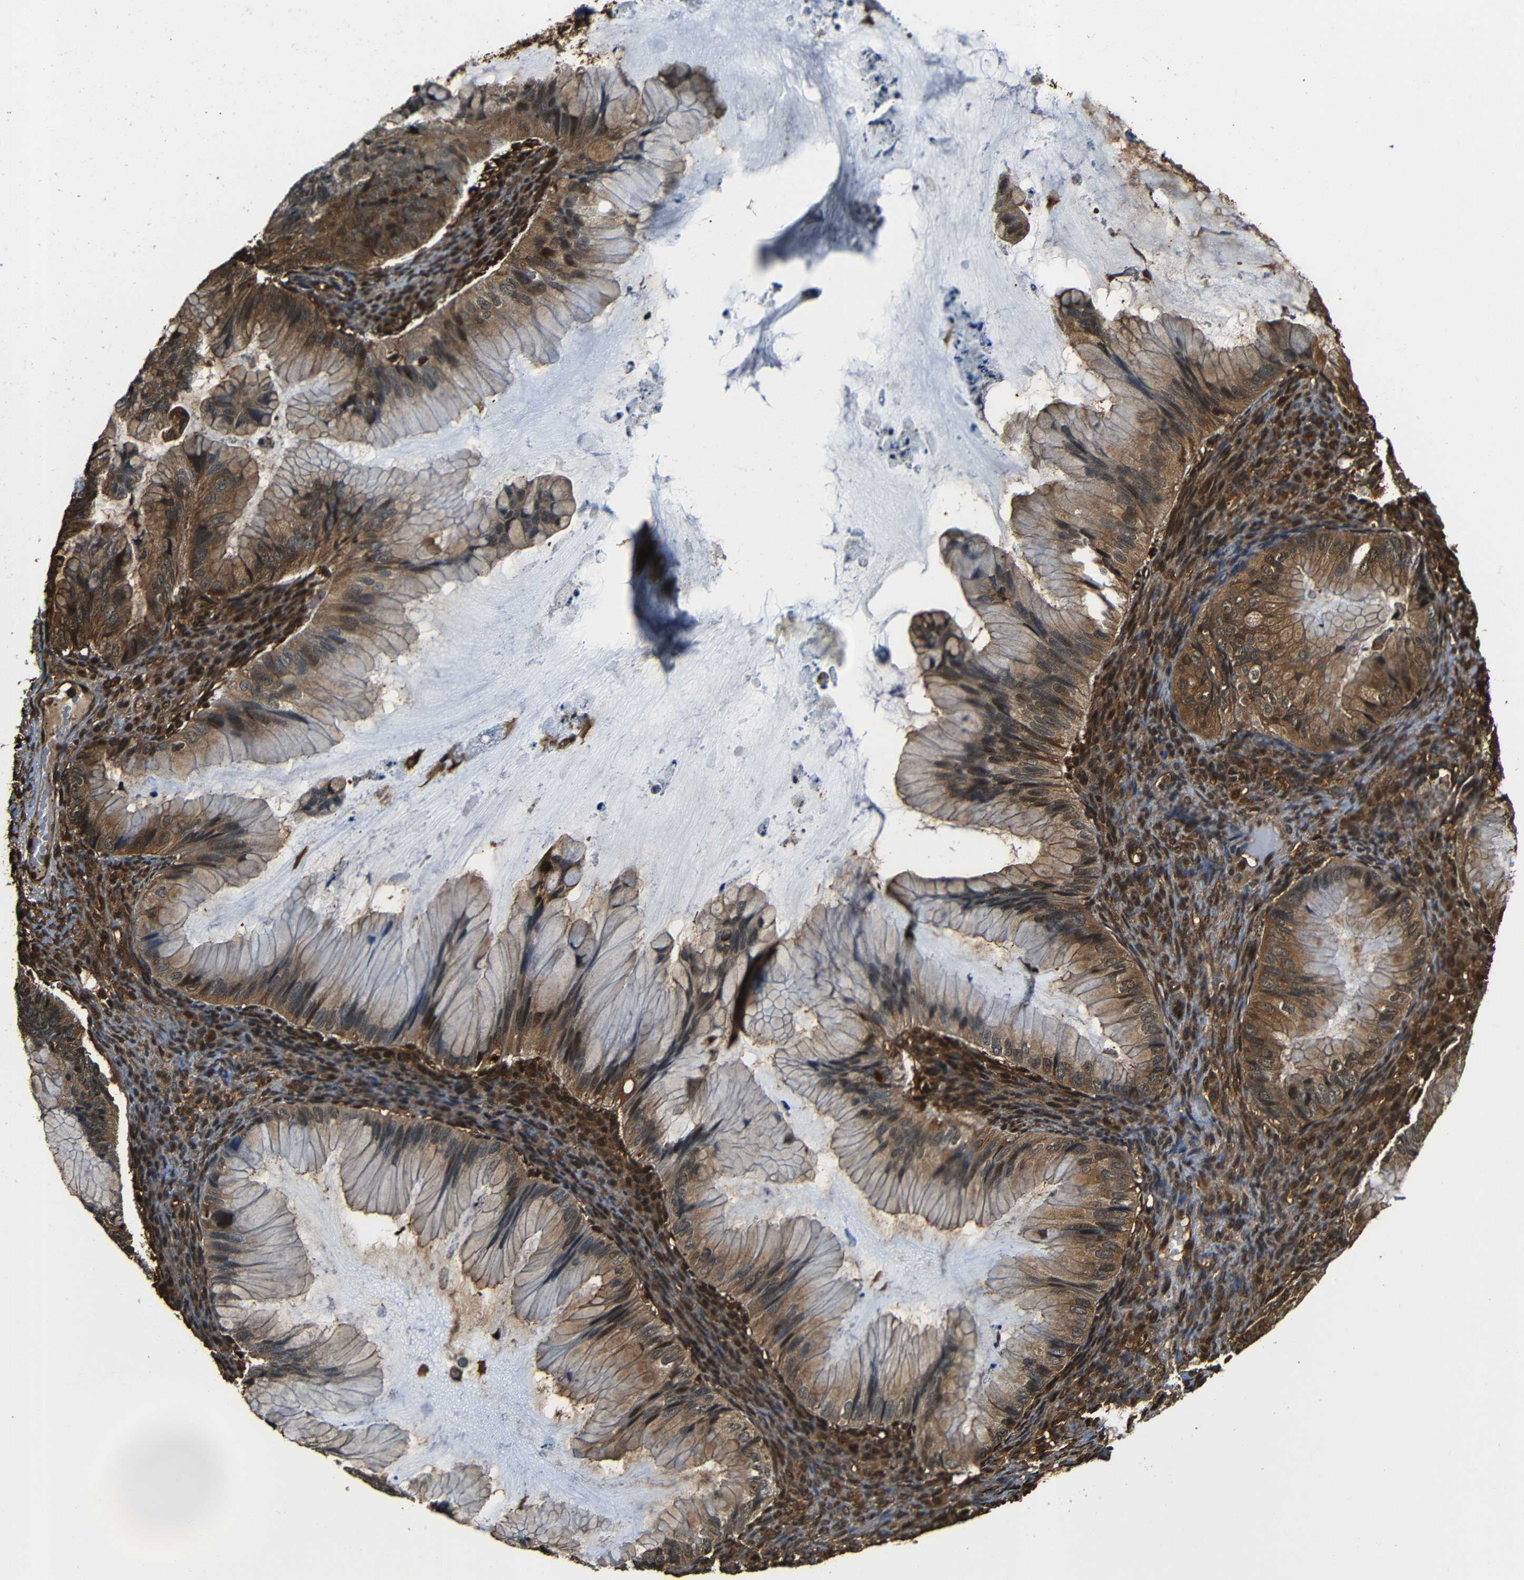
{"staining": {"intensity": "moderate", "quantity": ">75%", "location": "cytoplasmic/membranous,nuclear"}, "tissue": "ovarian cancer", "cell_type": "Tumor cells", "image_type": "cancer", "snomed": [{"axis": "morphology", "description": "Cystadenocarcinoma, mucinous, NOS"}, {"axis": "topography", "description": "Ovary"}], "caption": "The immunohistochemical stain shows moderate cytoplasmic/membranous and nuclear positivity in tumor cells of ovarian mucinous cystadenocarcinoma tissue.", "gene": "VCP", "patient": {"sex": "female", "age": 36}}